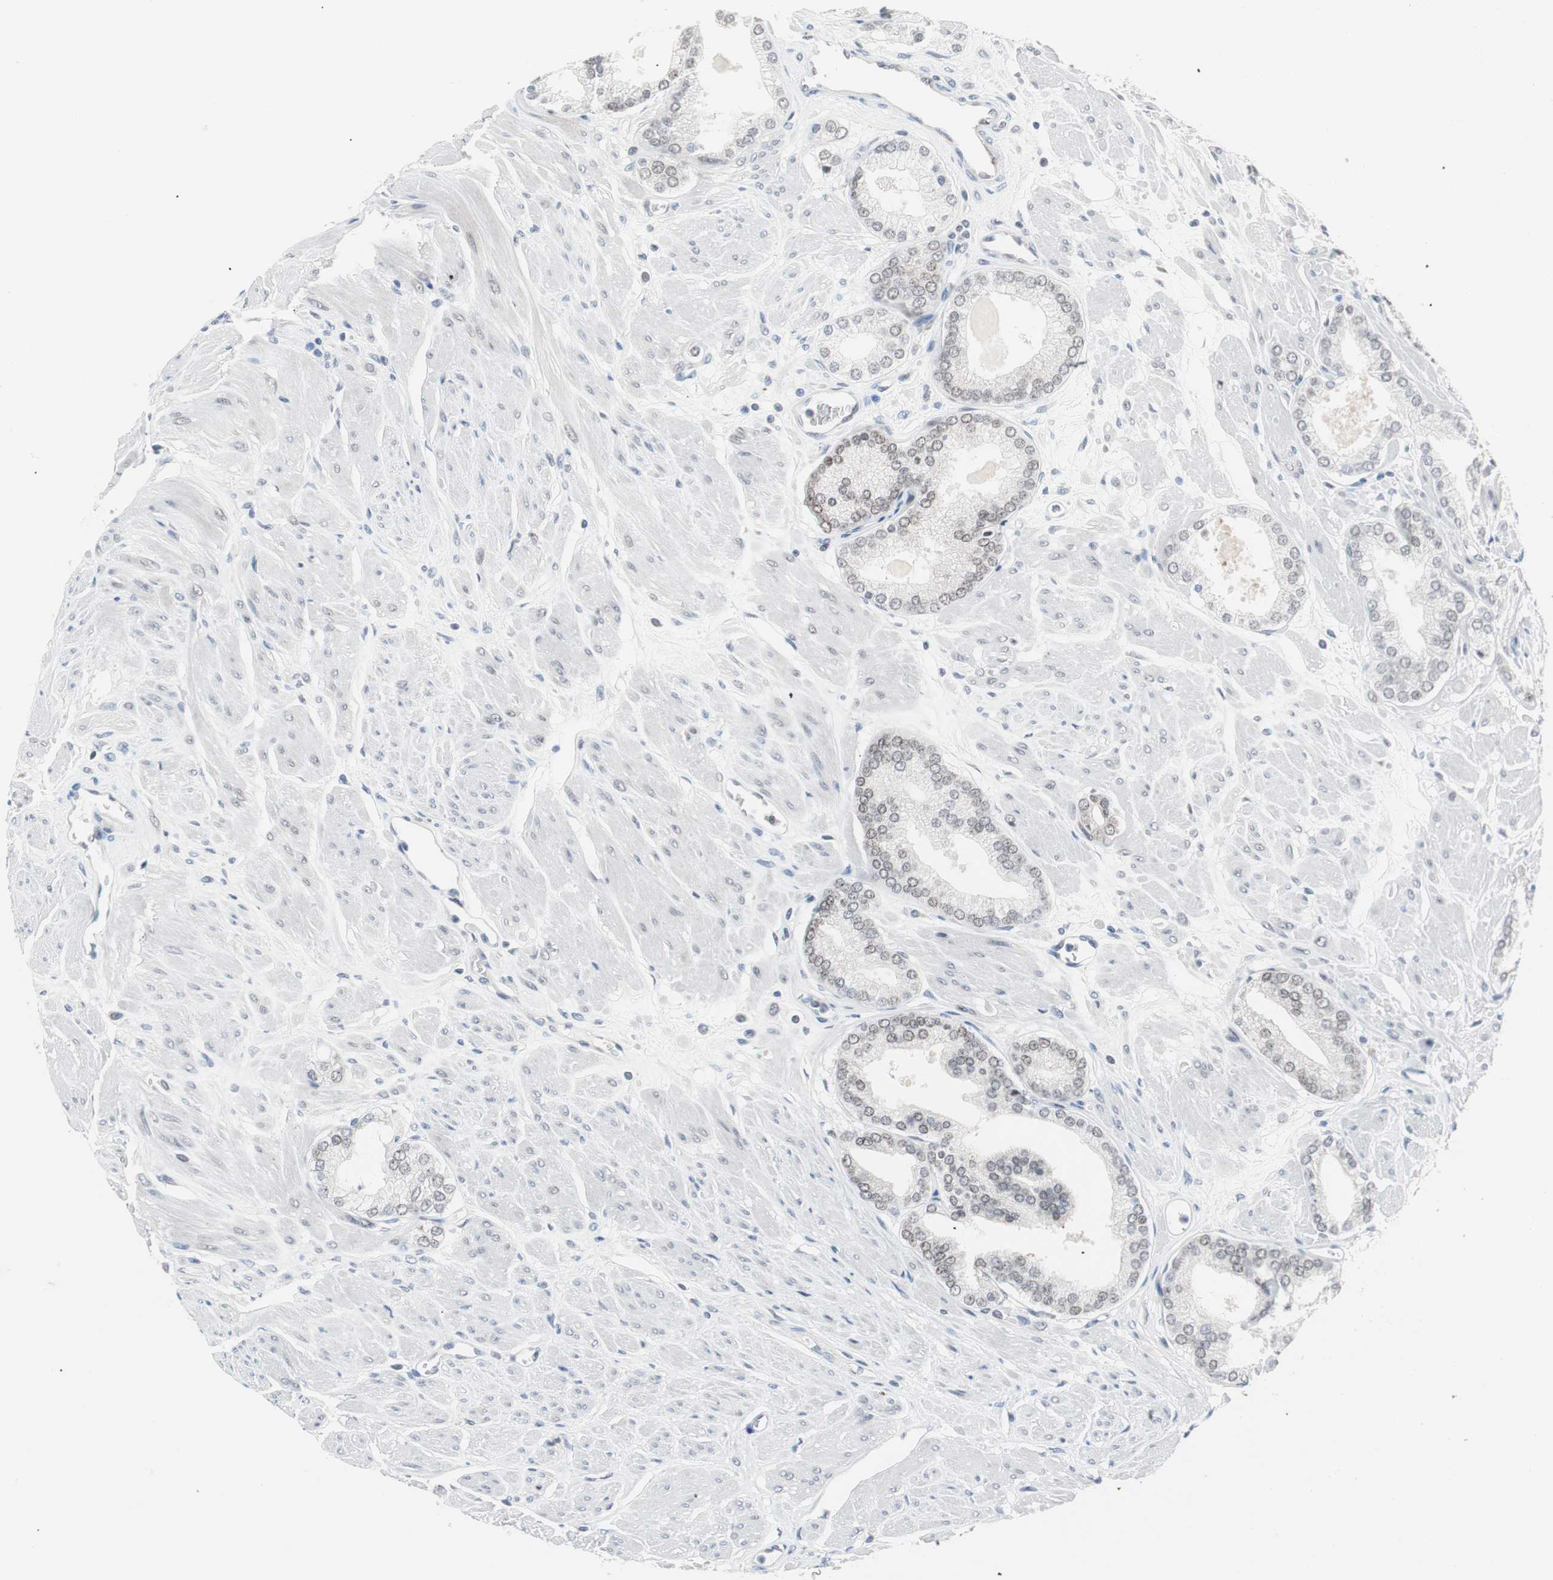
{"staining": {"intensity": "negative", "quantity": "none", "location": "none"}, "tissue": "prostate cancer", "cell_type": "Tumor cells", "image_type": "cancer", "snomed": [{"axis": "morphology", "description": "Adenocarcinoma, High grade"}, {"axis": "topography", "description": "Prostate"}], "caption": "Immunohistochemistry of human prostate high-grade adenocarcinoma displays no staining in tumor cells.", "gene": "LIG3", "patient": {"sex": "male", "age": 61}}